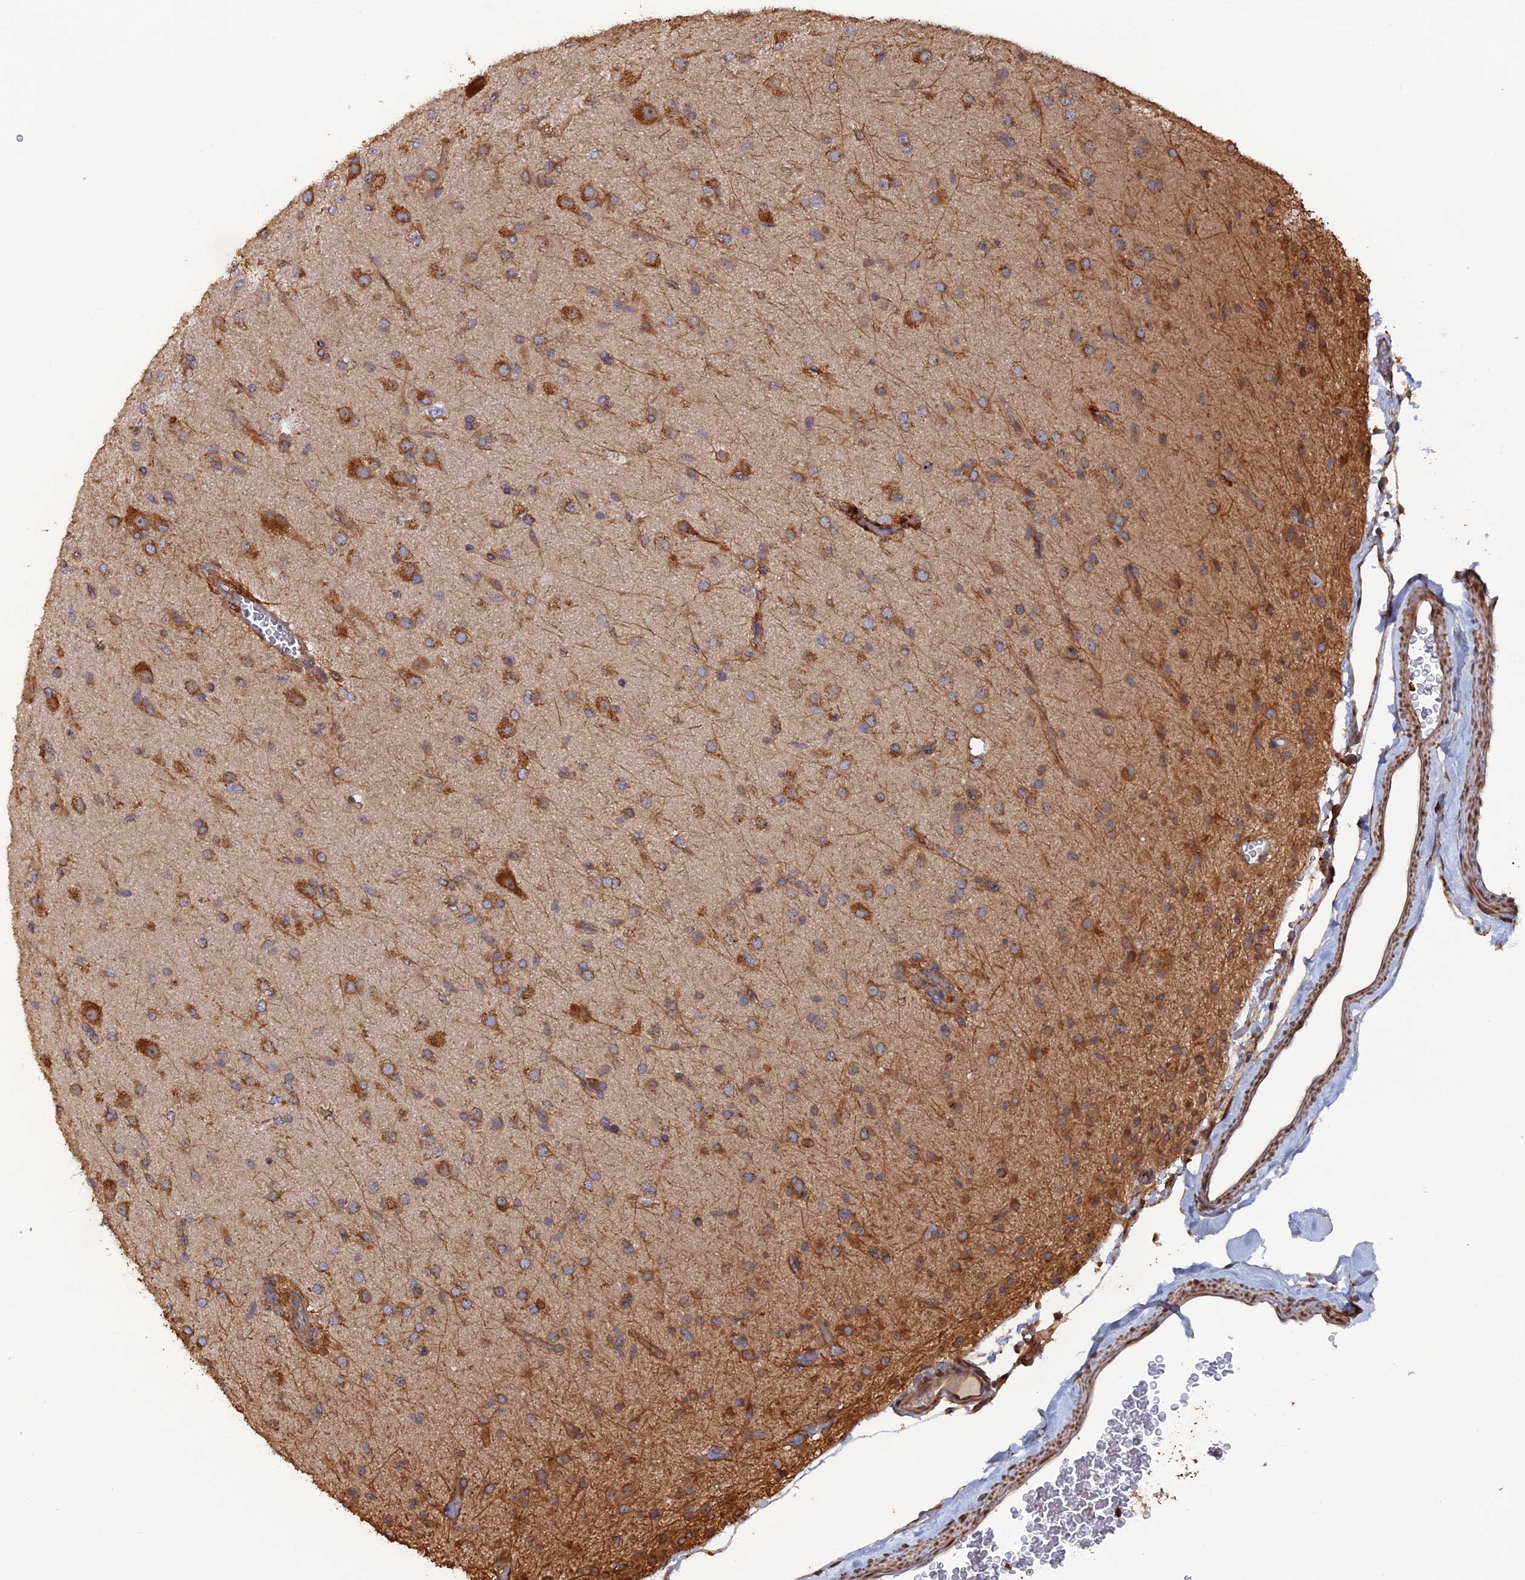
{"staining": {"intensity": "moderate", "quantity": ">75%", "location": "cytoplasmic/membranous"}, "tissue": "glioma", "cell_type": "Tumor cells", "image_type": "cancer", "snomed": [{"axis": "morphology", "description": "Glioma, malignant, Low grade"}, {"axis": "topography", "description": "Brain"}], "caption": "The immunohistochemical stain shows moderate cytoplasmic/membranous positivity in tumor cells of malignant low-grade glioma tissue.", "gene": "VPS37C", "patient": {"sex": "male", "age": 65}}